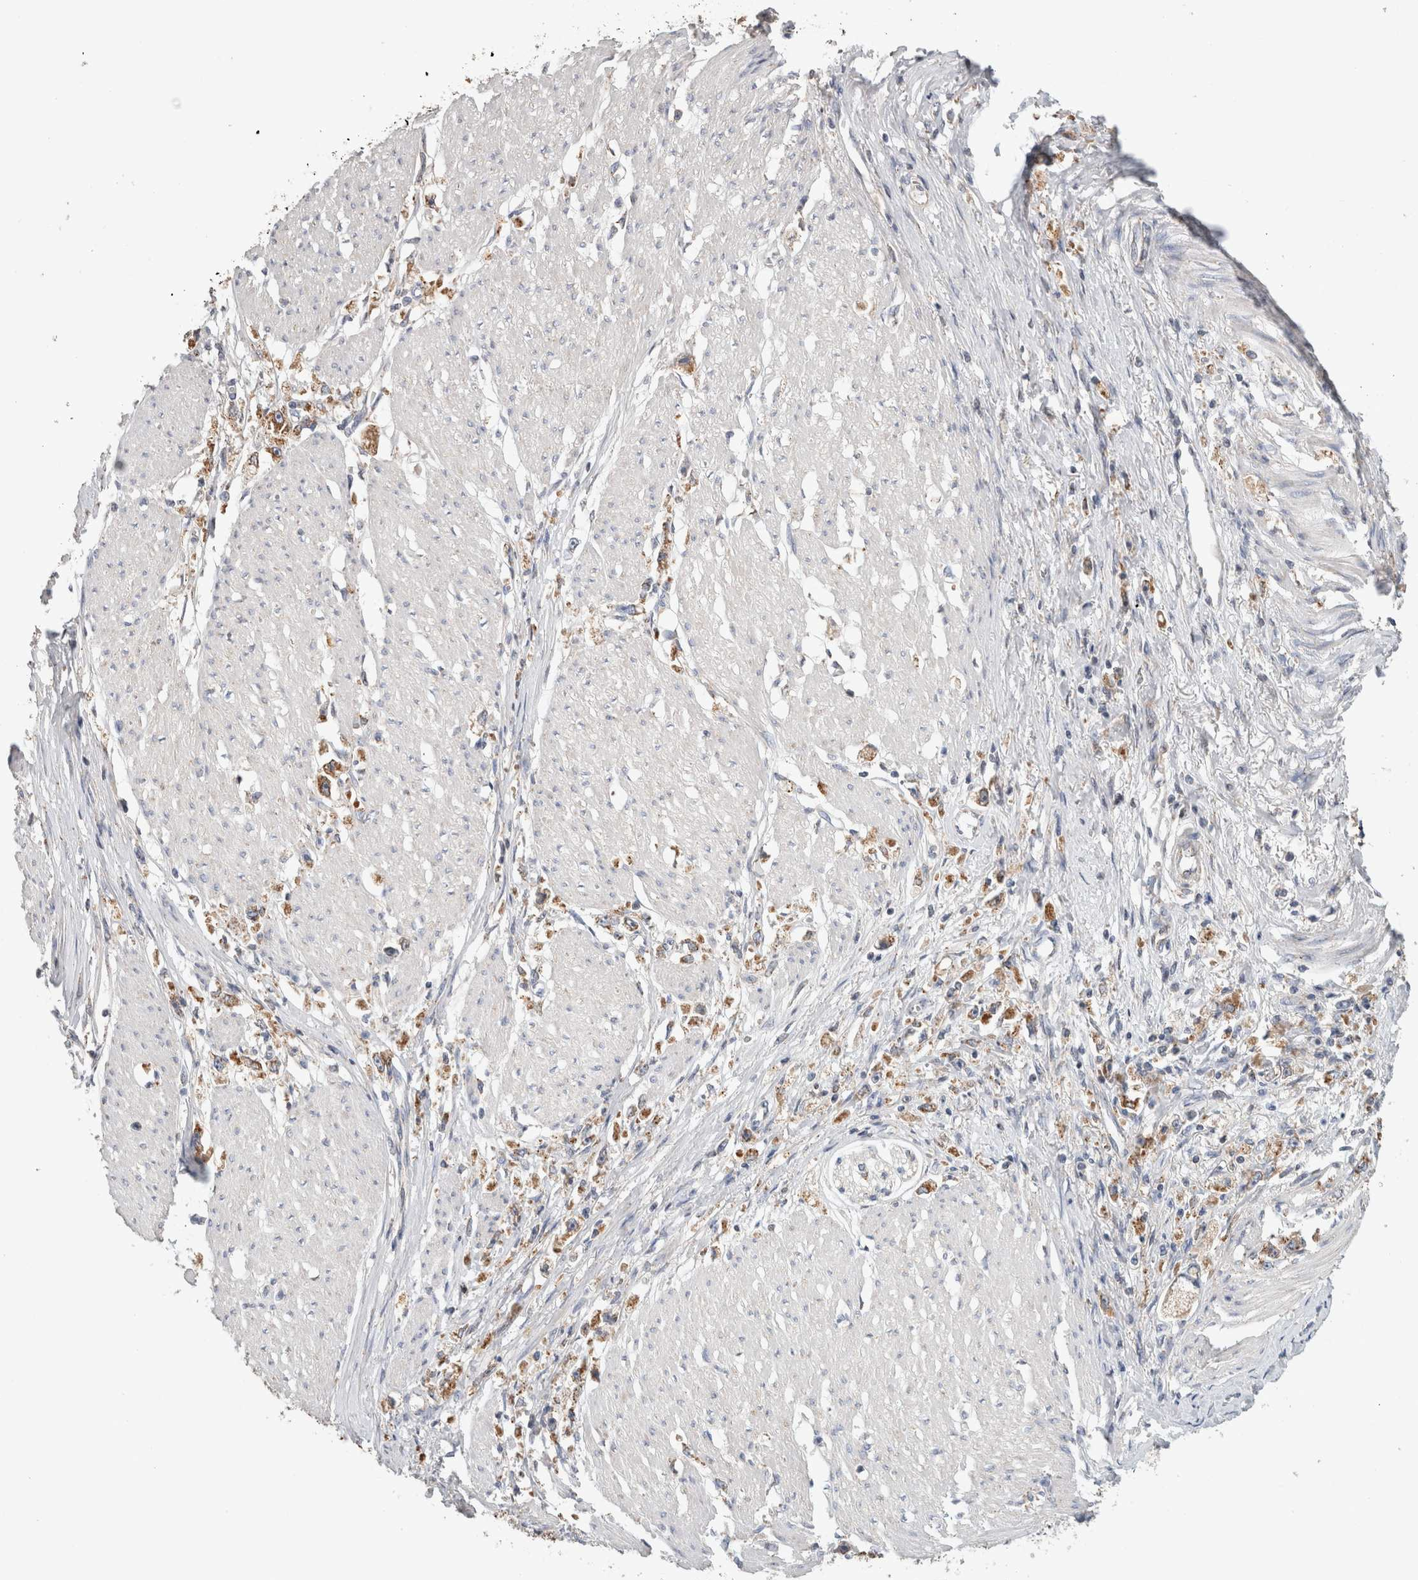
{"staining": {"intensity": "moderate", "quantity": ">75%", "location": "cytoplasmic/membranous"}, "tissue": "stomach cancer", "cell_type": "Tumor cells", "image_type": "cancer", "snomed": [{"axis": "morphology", "description": "Adenocarcinoma, NOS"}, {"axis": "topography", "description": "Stomach"}], "caption": "The immunohistochemical stain highlights moderate cytoplasmic/membranous positivity in tumor cells of adenocarcinoma (stomach) tissue.", "gene": "IARS2", "patient": {"sex": "female", "age": 59}}